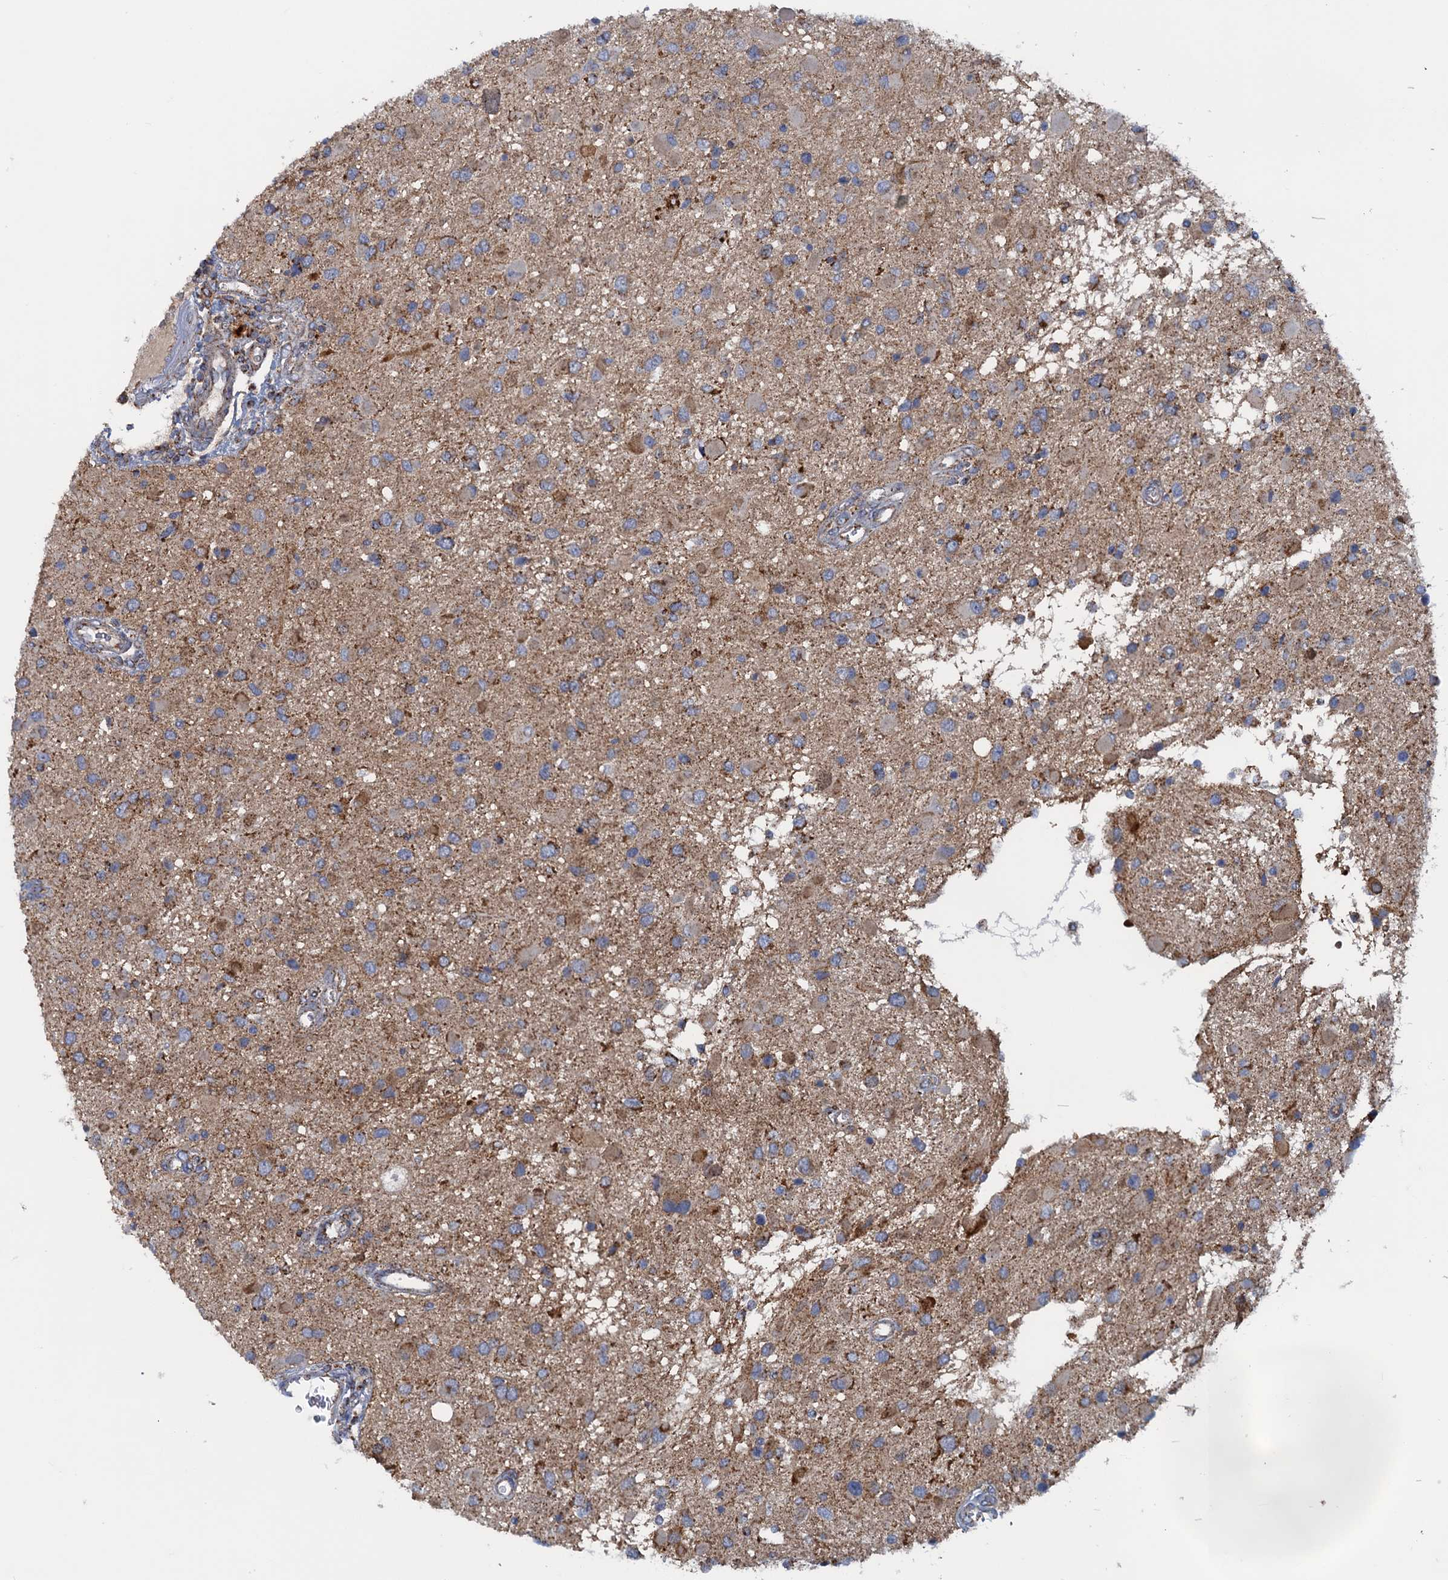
{"staining": {"intensity": "moderate", "quantity": ">75%", "location": "cytoplasmic/membranous"}, "tissue": "glioma", "cell_type": "Tumor cells", "image_type": "cancer", "snomed": [{"axis": "morphology", "description": "Glioma, malignant, High grade"}, {"axis": "topography", "description": "Brain"}], "caption": "The micrograph shows a brown stain indicating the presence of a protein in the cytoplasmic/membranous of tumor cells in glioma. (brown staining indicates protein expression, while blue staining denotes nuclei).", "gene": "GTPBP3", "patient": {"sex": "male", "age": 53}}